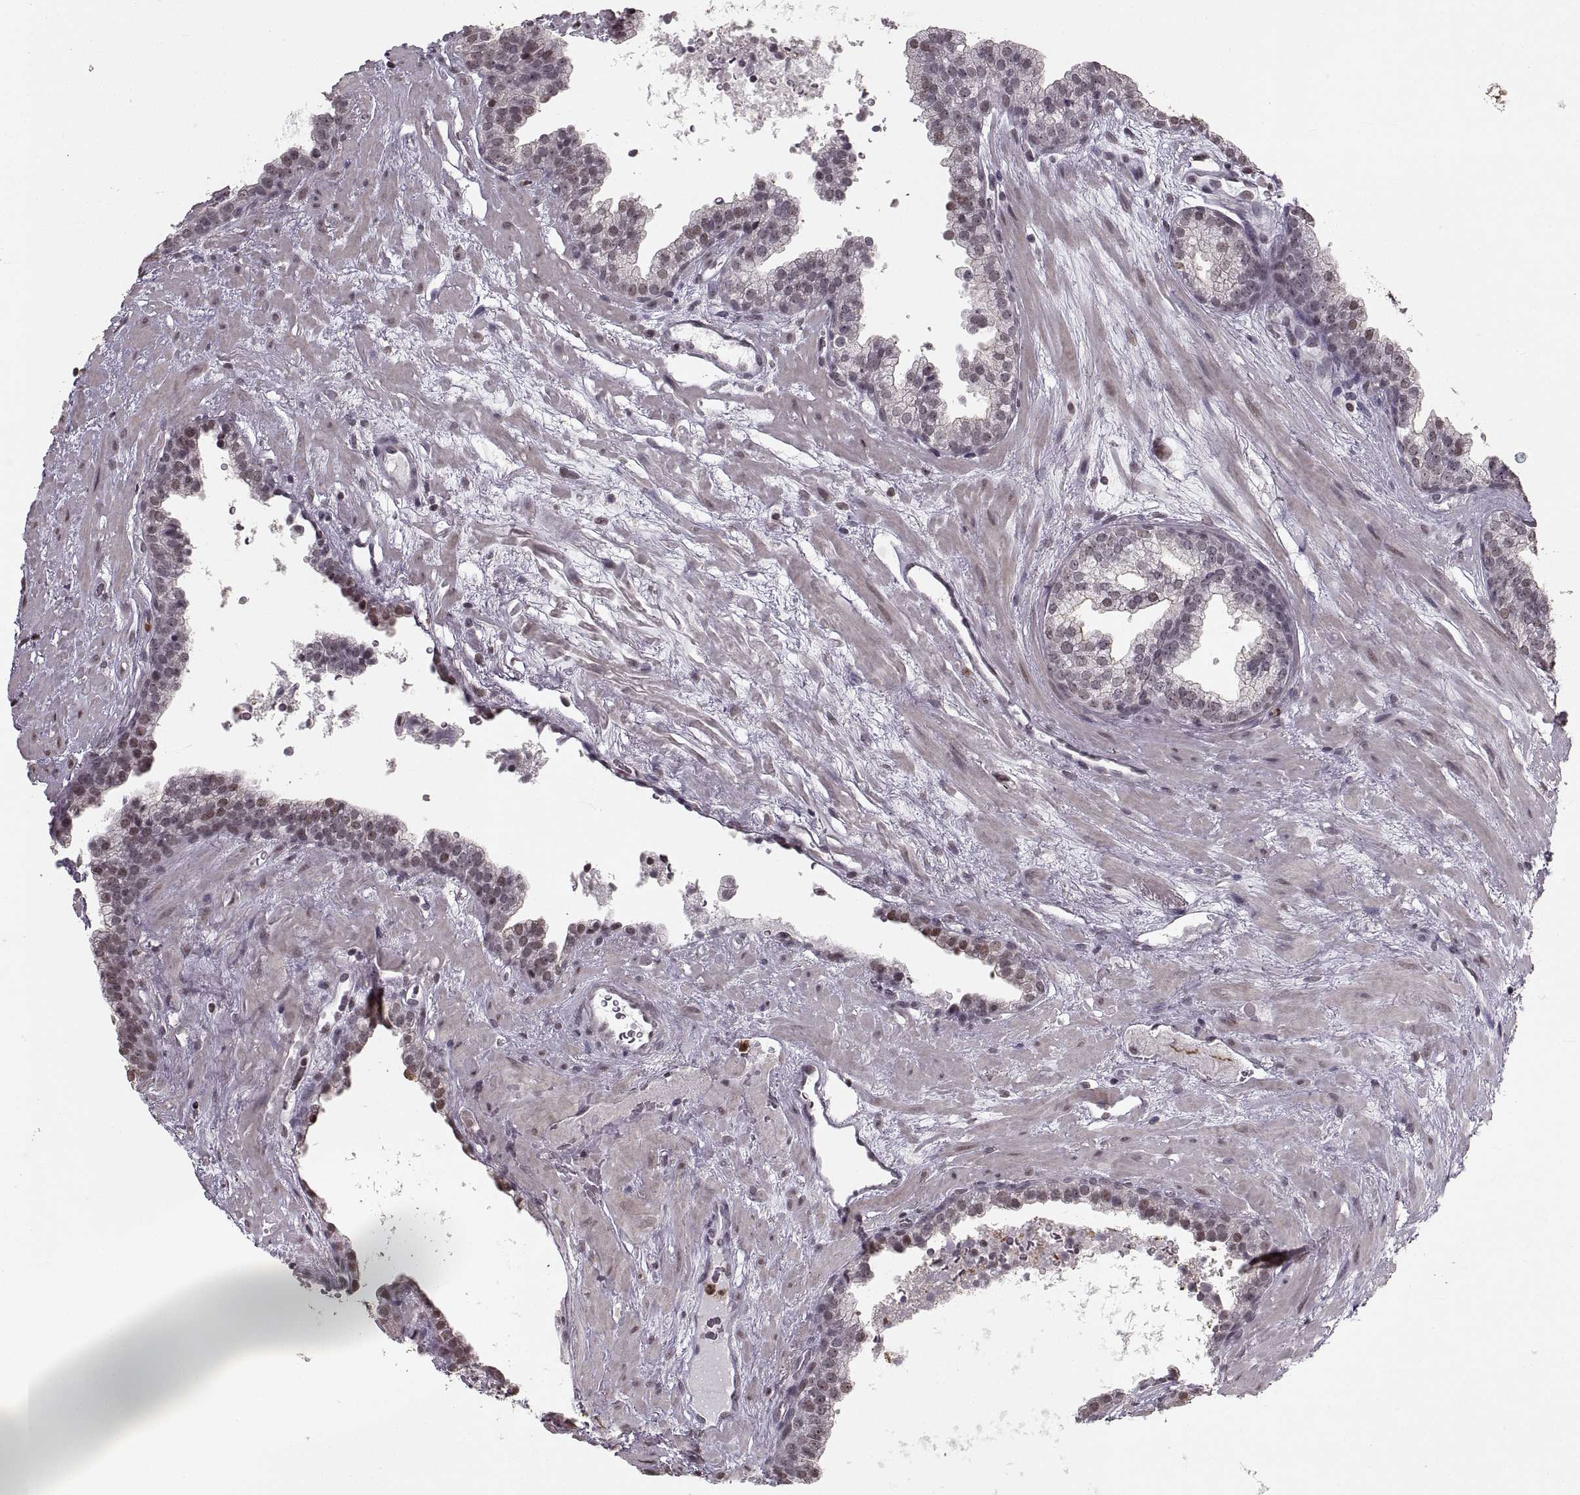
{"staining": {"intensity": "weak", "quantity": "<25%", "location": "nuclear"}, "tissue": "prostate cancer", "cell_type": "Tumor cells", "image_type": "cancer", "snomed": [{"axis": "morphology", "description": "Adenocarcinoma, NOS"}, {"axis": "topography", "description": "Prostate"}], "caption": "IHC image of neoplastic tissue: prostate cancer stained with DAB demonstrates no significant protein positivity in tumor cells.", "gene": "PALS1", "patient": {"sex": "male", "age": 66}}